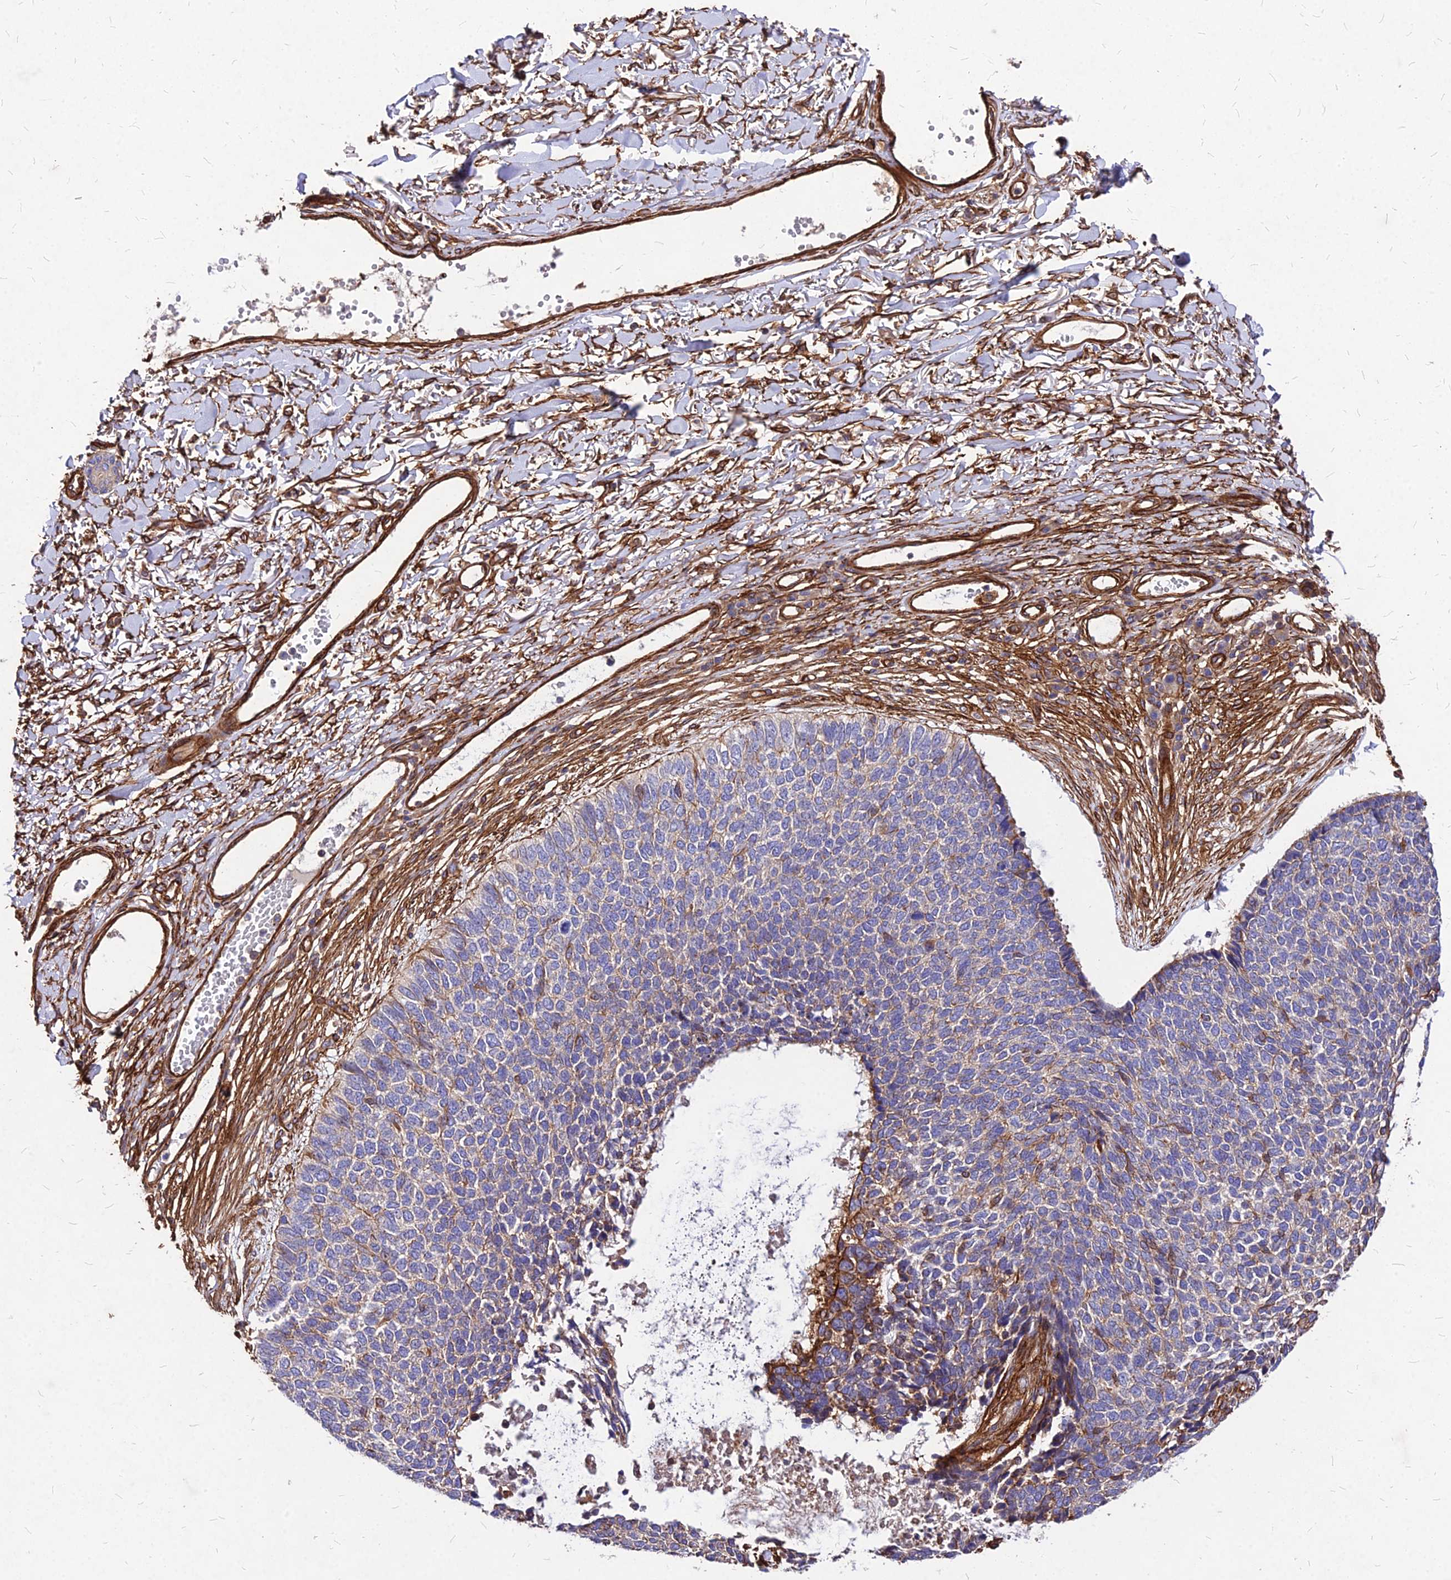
{"staining": {"intensity": "negative", "quantity": "none", "location": "none"}, "tissue": "skin cancer", "cell_type": "Tumor cells", "image_type": "cancer", "snomed": [{"axis": "morphology", "description": "Basal cell carcinoma"}, {"axis": "topography", "description": "Skin"}], "caption": "Image shows no protein expression in tumor cells of skin basal cell carcinoma tissue.", "gene": "EFCC1", "patient": {"sex": "female", "age": 84}}